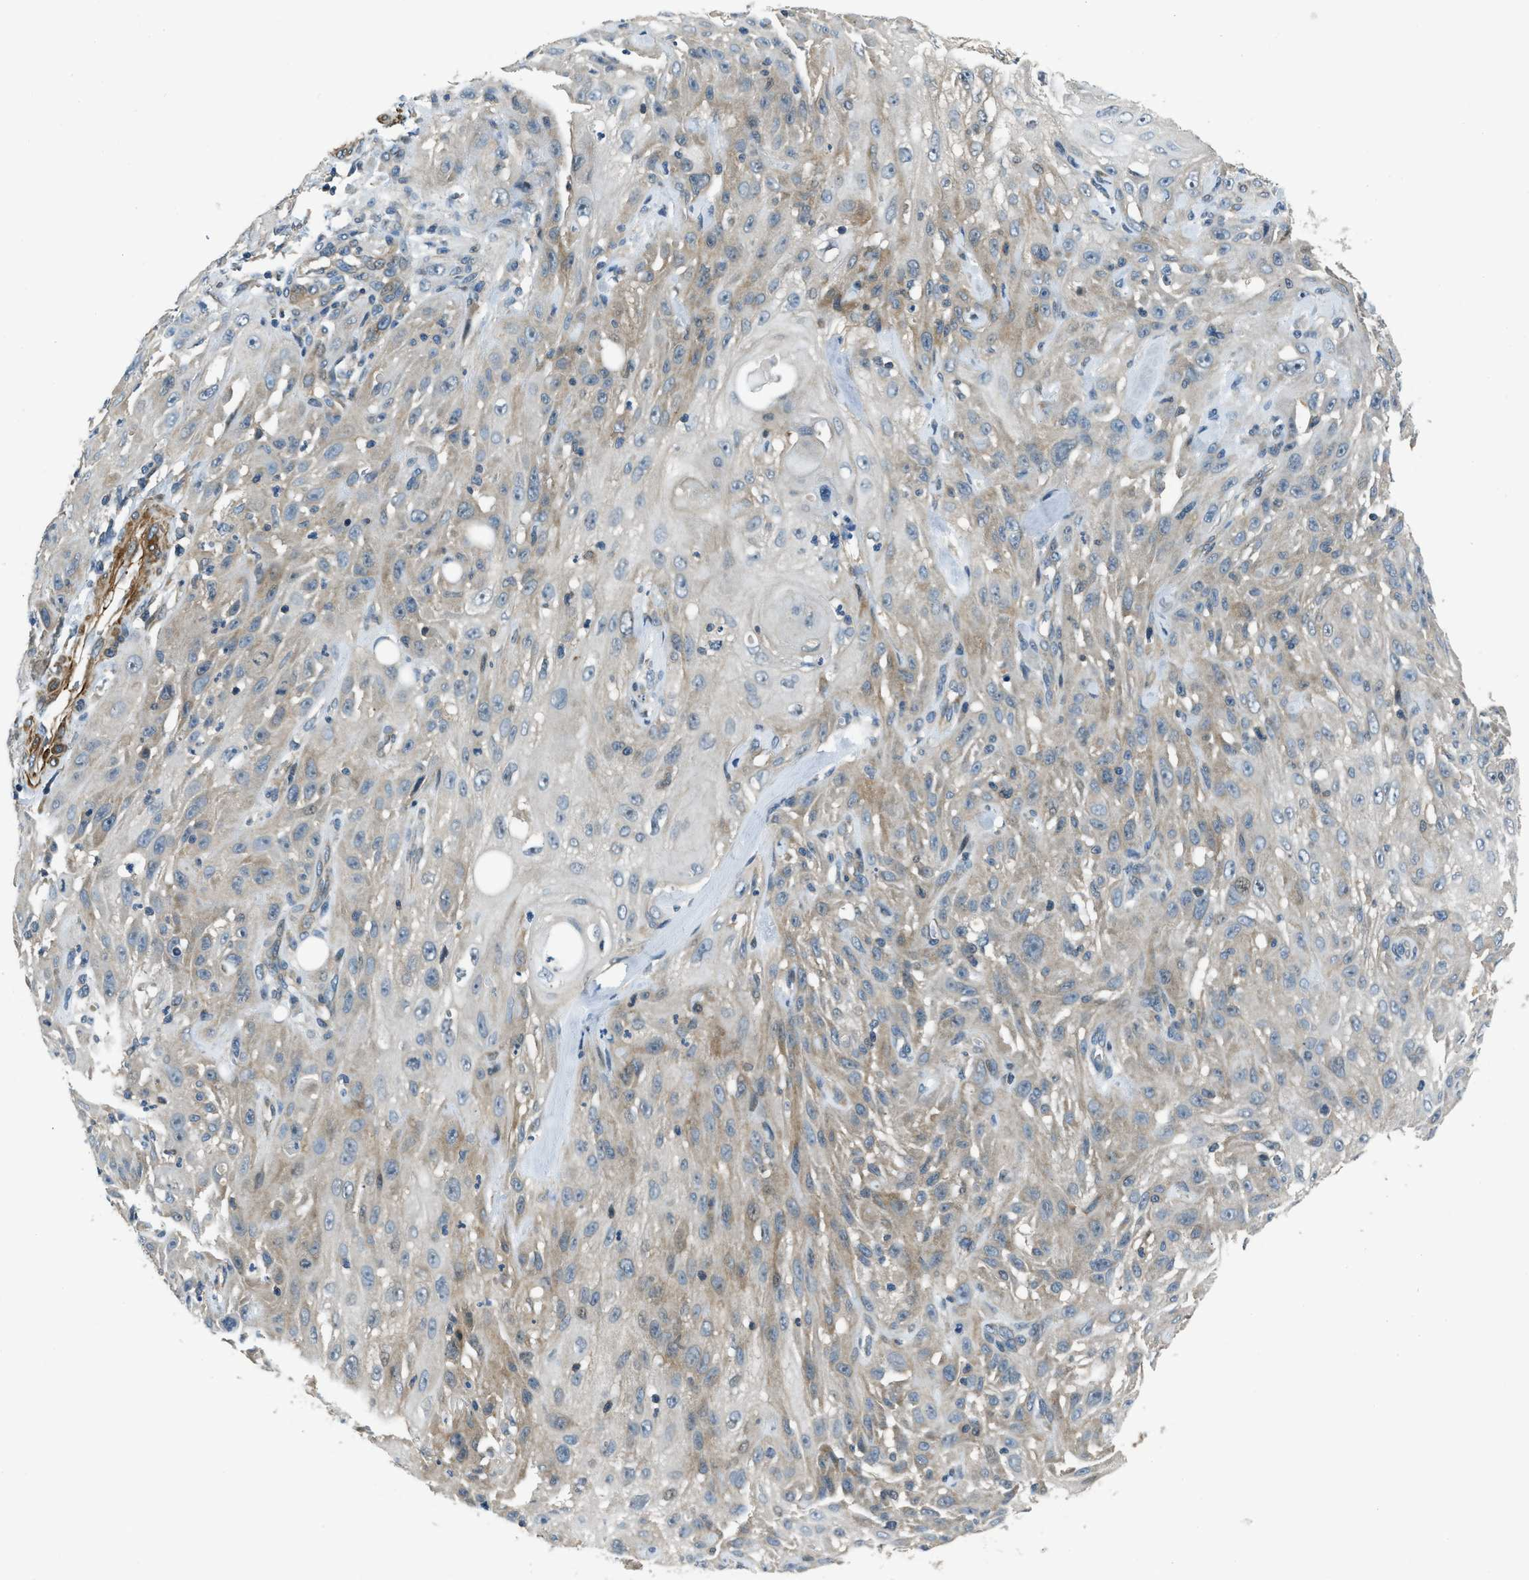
{"staining": {"intensity": "moderate", "quantity": "<25%", "location": "cytoplasmic/membranous"}, "tissue": "skin cancer", "cell_type": "Tumor cells", "image_type": "cancer", "snomed": [{"axis": "morphology", "description": "Squamous cell carcinoma, NOS"}, {"axis": "topography", "description": "Skin"}], "caption": "An IHC micrograph of tumor tissue is shown. Protein staining in brown shows moderate cytoplasmic/membranous positivity in skin squamous cell carcinoma within tumor cells. Nuclei are stained in blue.", "gene": "NUDCD3", "patient": {"sex": "male", "age": 75}}